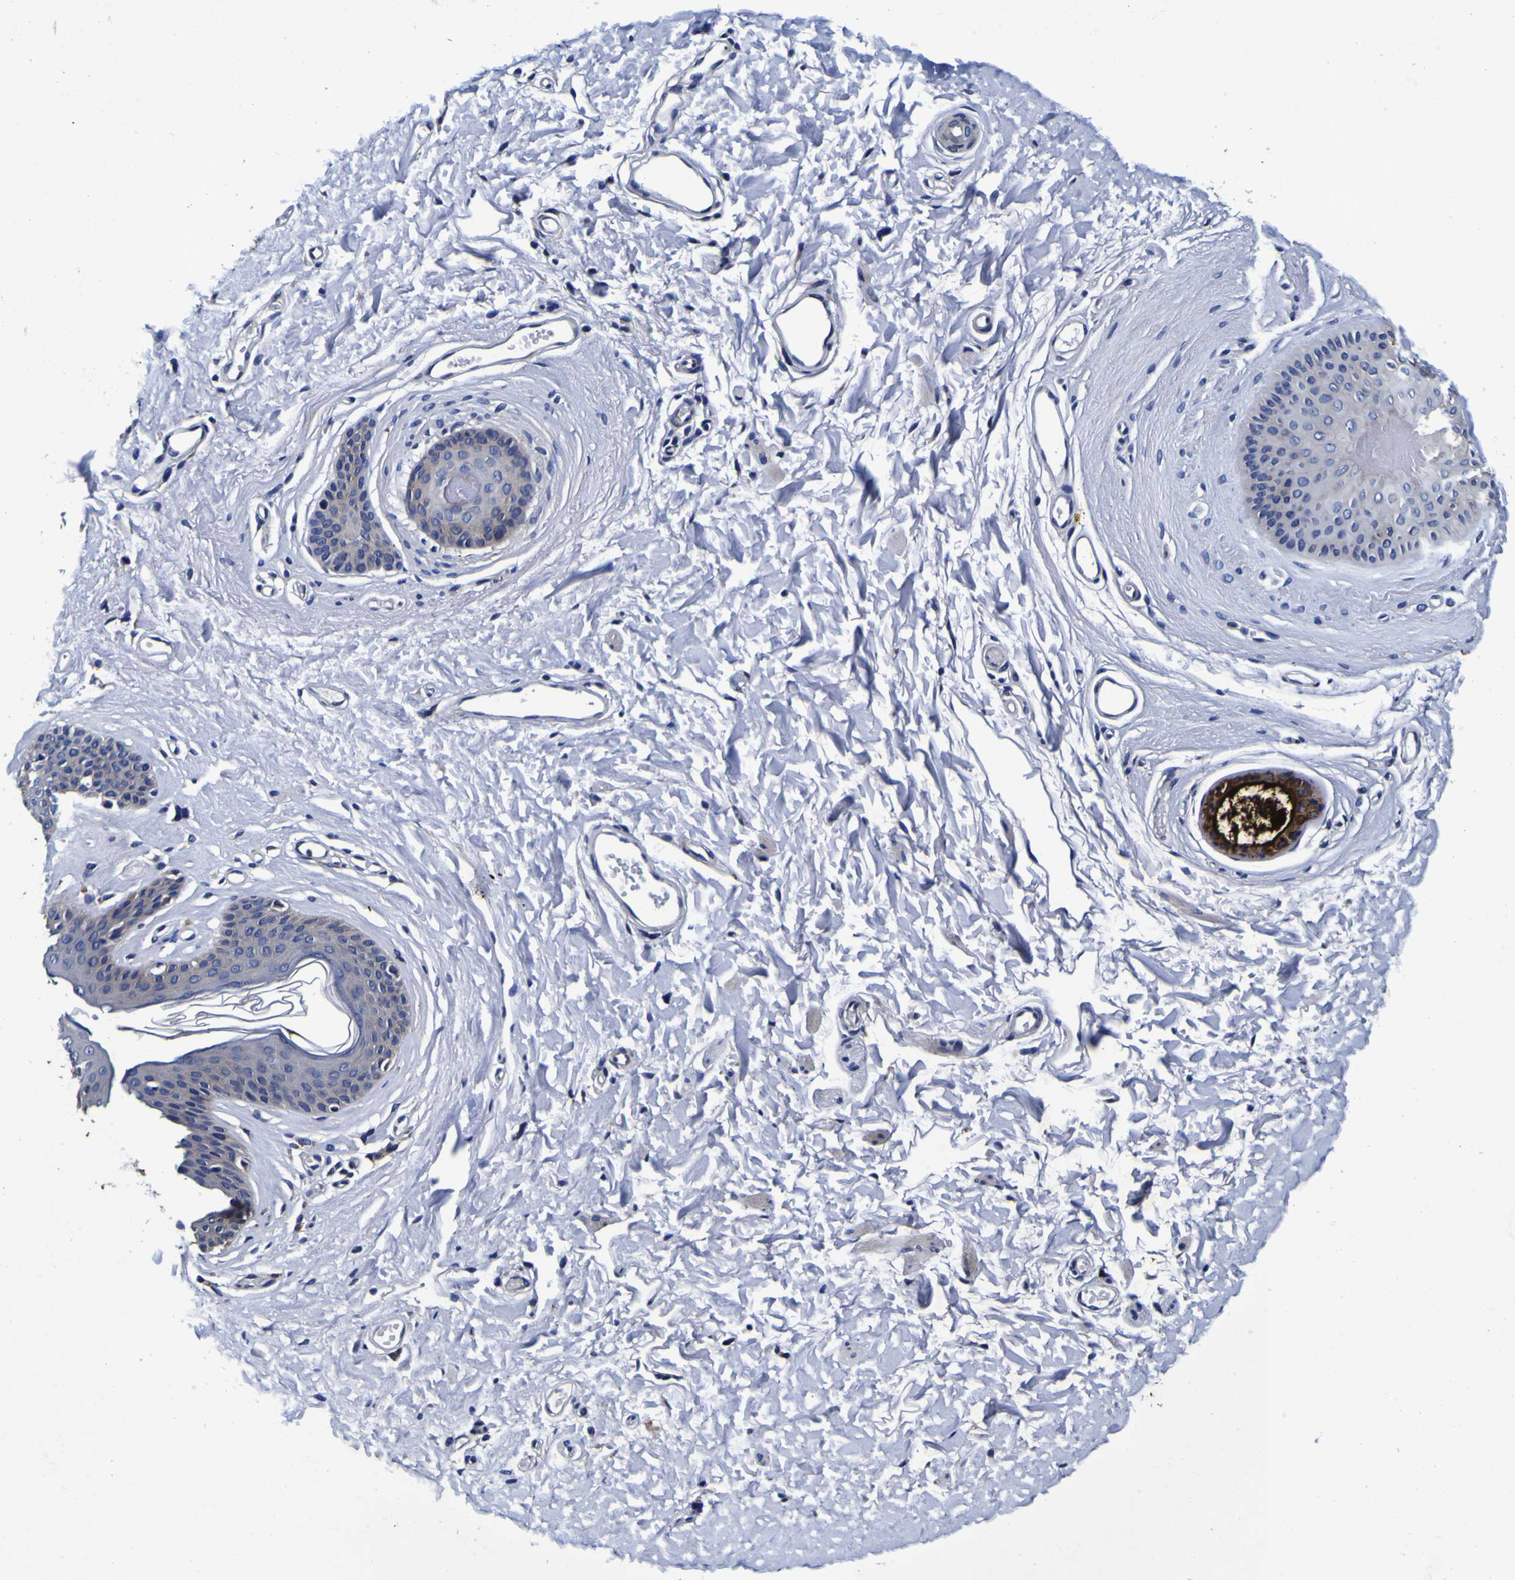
{"staining": {"intensity": "weak", "quantity": "<25%", "location": "cytoplasmic/membranous"}, "tissue": "skin", "cell_type": "Epidermal cells", "image_type": "normal", "snomed": [{"axis": "morphology", "description": "Normal tissue, NOS"}, {"axis": "morphology", "description": "Inflammation, NOS"}, {"axis": "topography", "description": "Vulva"}], "caption": "Epidermal cells show no significant expression in unremarkable skin. The staining is performed using DAB (3,3'-diaminobenzidine) brown chromogen with nuclei counter-stained in using hematoxylin.", "gene": "PANK4", "patient": {"sex": "female", "age": 84}}